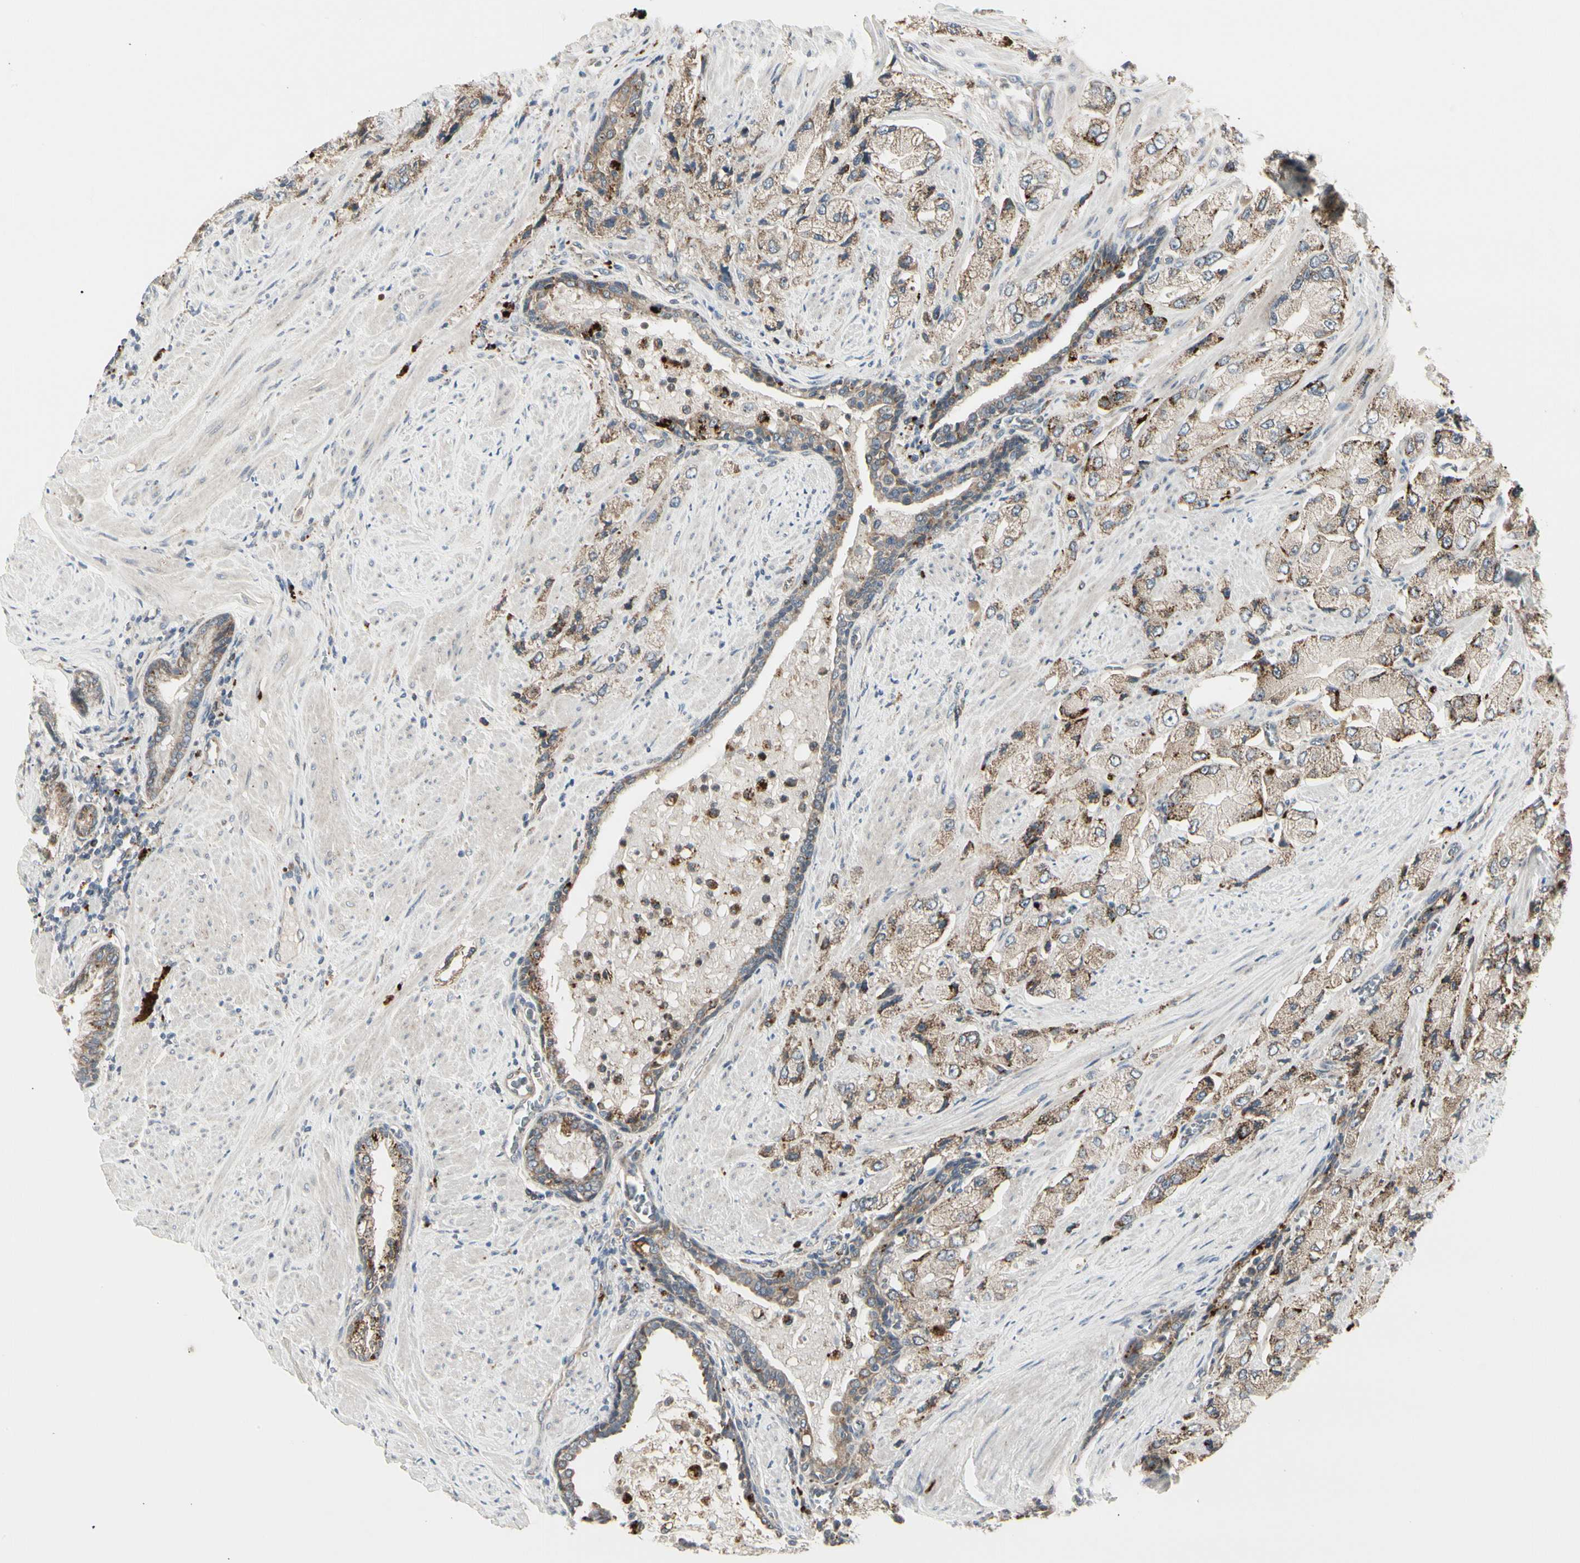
{"staining": {"intensity": "weak", "quantity": ">75%", "location": "cytoplasmic/membranous"}, "tissue": "prostate cancer", "cell_type": "Tumor cells", "image_type": "cancer", "snomed": [{"axis": "morphology", "description": "Adenocarcinoma, High grade"}, {"axis": "topography", "description": "Prostate"}], "caption": "DAB immunohistochemical staining of human prostate cancer (high-grade adenocarcinoma) shows weak cytoplasmic/membranous protein positivity in about >75% of tumor cells. (brown staining indicates protein expression, while blue staining denotes nuclei).", "gene": "GRN", "patient": {"sex": "male", "age": 58}}